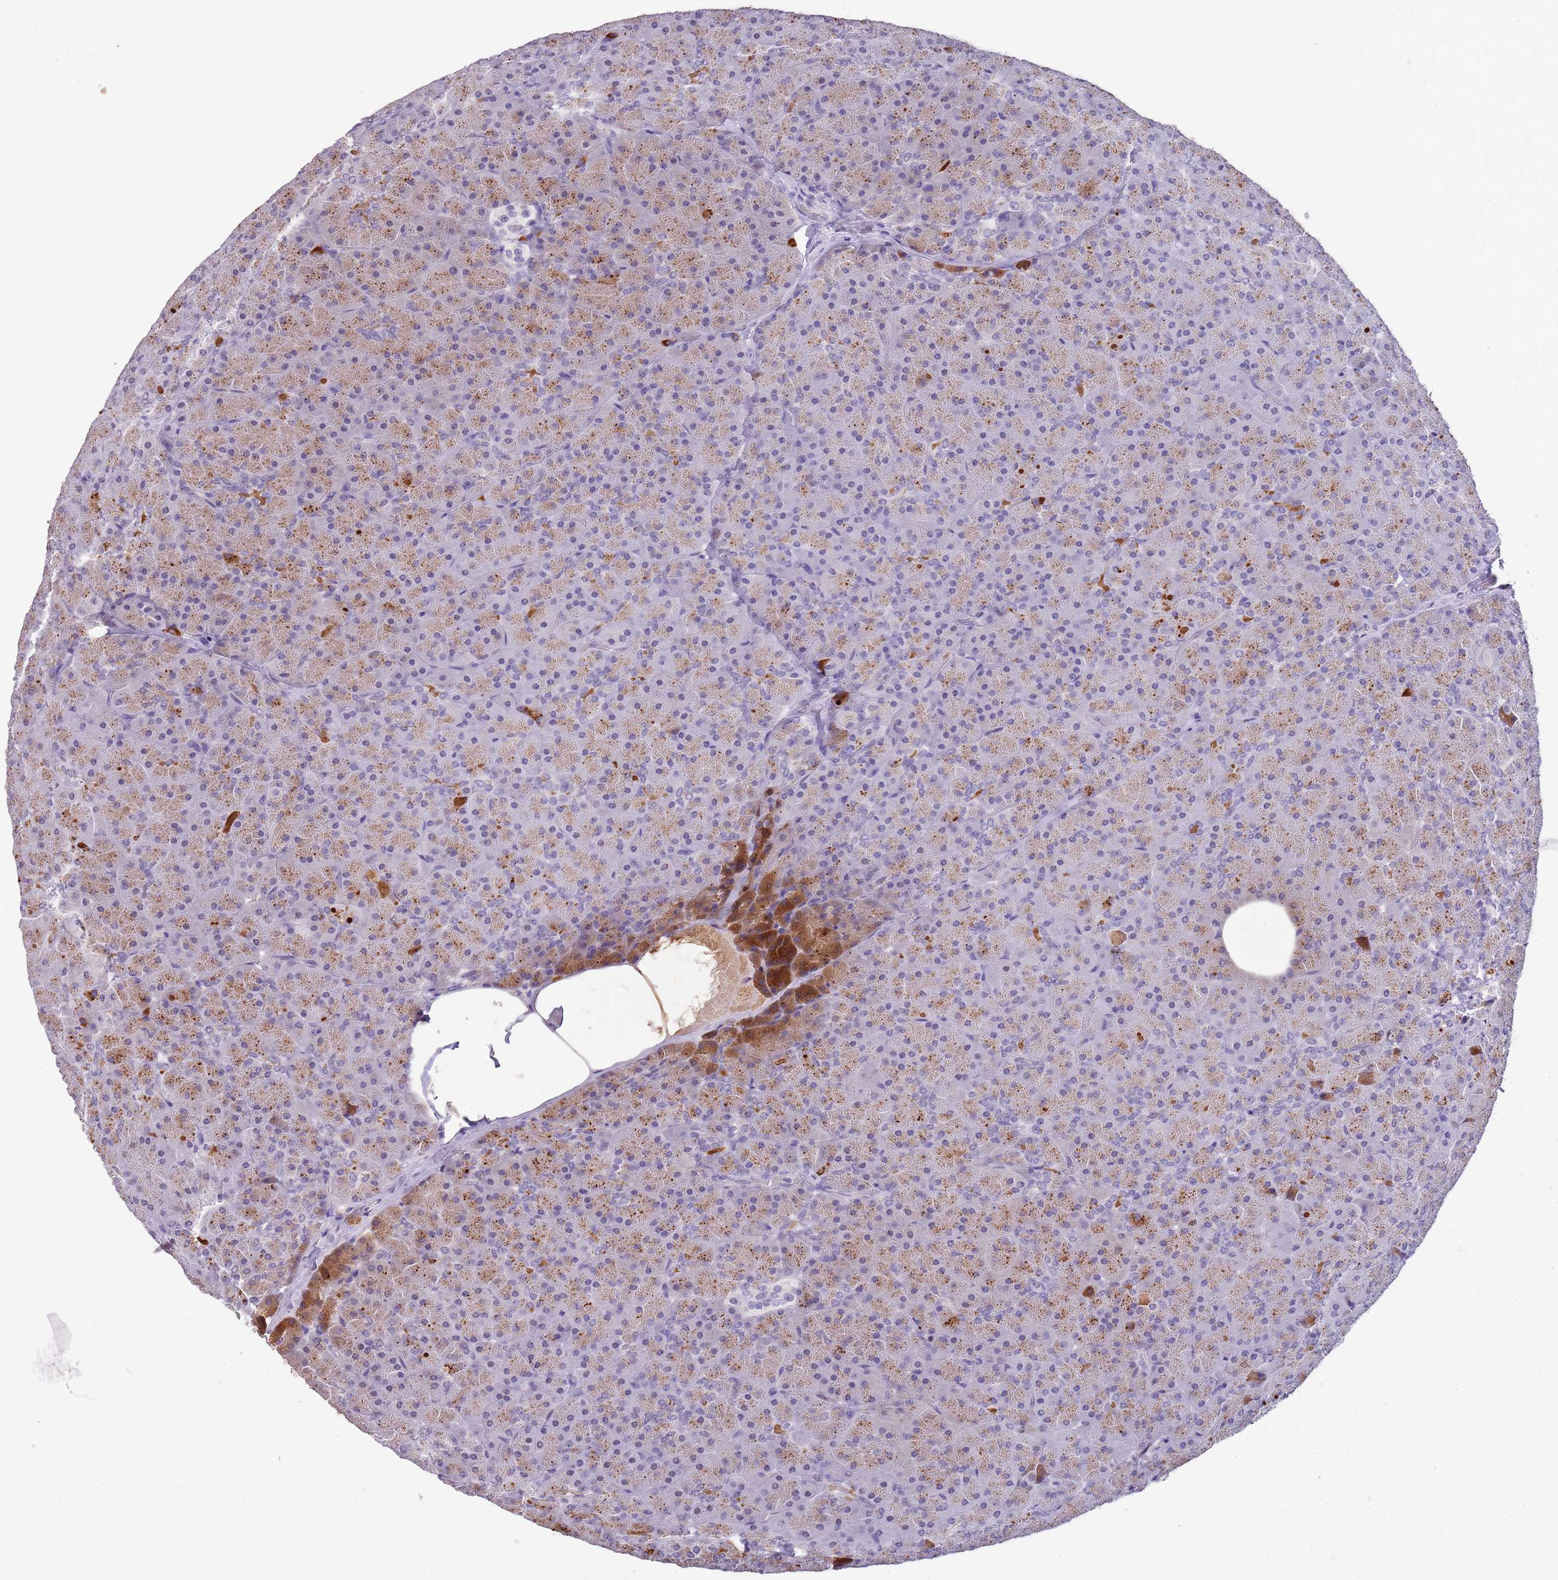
{"staining": {"intensity": "moderate", "quantity": "25%-75%", "location": "cytoplasmic/membranous"}, "tissue": "pancreas", "cell_type": "Exocrine glandular cells", "image_type": "normal", "snomed": [{"axis": "morphology", "description": "Normal tissue, NOS"}, {"axis": "topography", "description": "Pancreas"}], "caption": "Moderate cytoplasmic/membranous staining is appreciated in approximately 25%-75% of exocrine glandular cells in unremarkable pancreas. The protein of interest is stained brown, and the nuclei are stained in blue (DAB (3,3'-diaminobenzidine) IHC with brightfield microscopy, high magnification).", "gene": "CTRC", "patient": {"sex": "male", "age": 36}}